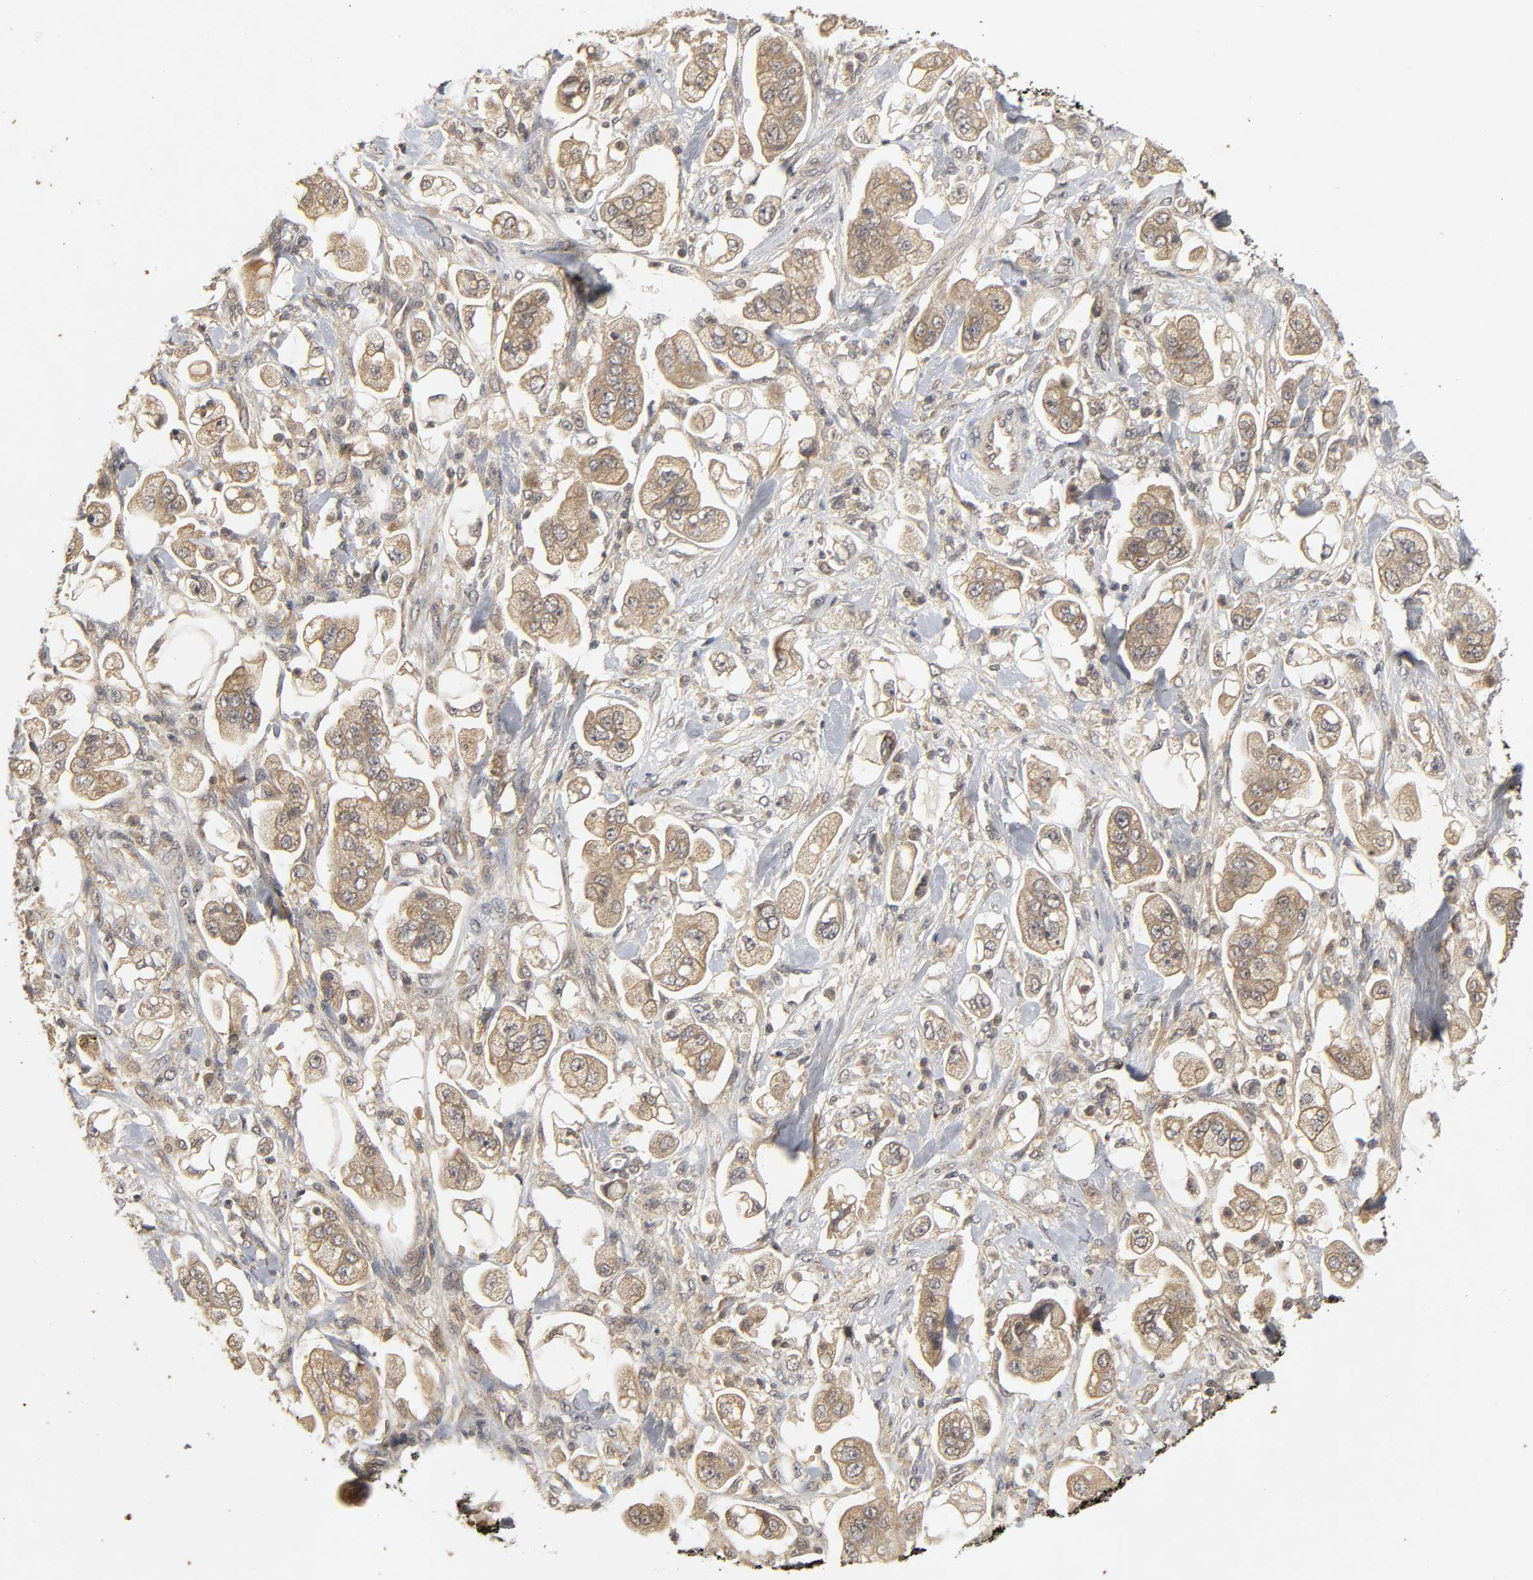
{"staining": {"intensity": "weak", "quantity": ">75%", "location": "cytoplasmic/membranous"}, "tissue": "stomach cancer", "cell_type": "Tumor cells", "image_type": "cancer", "snomed": [{"axis": "morphology", "description": "Adenocarcinoma, NOS"}, {"axis": "topography", "description": "Stomach"}], "caption": "Immunohistochemical staining of stomach cancer (adenocarcinoma) shows low levels of weak cytoplasmic/membranous protein staining in approximately >75% of tumor cells.", "gene": "TRAF6", "patient": {"sex": "male", "age": 62}}